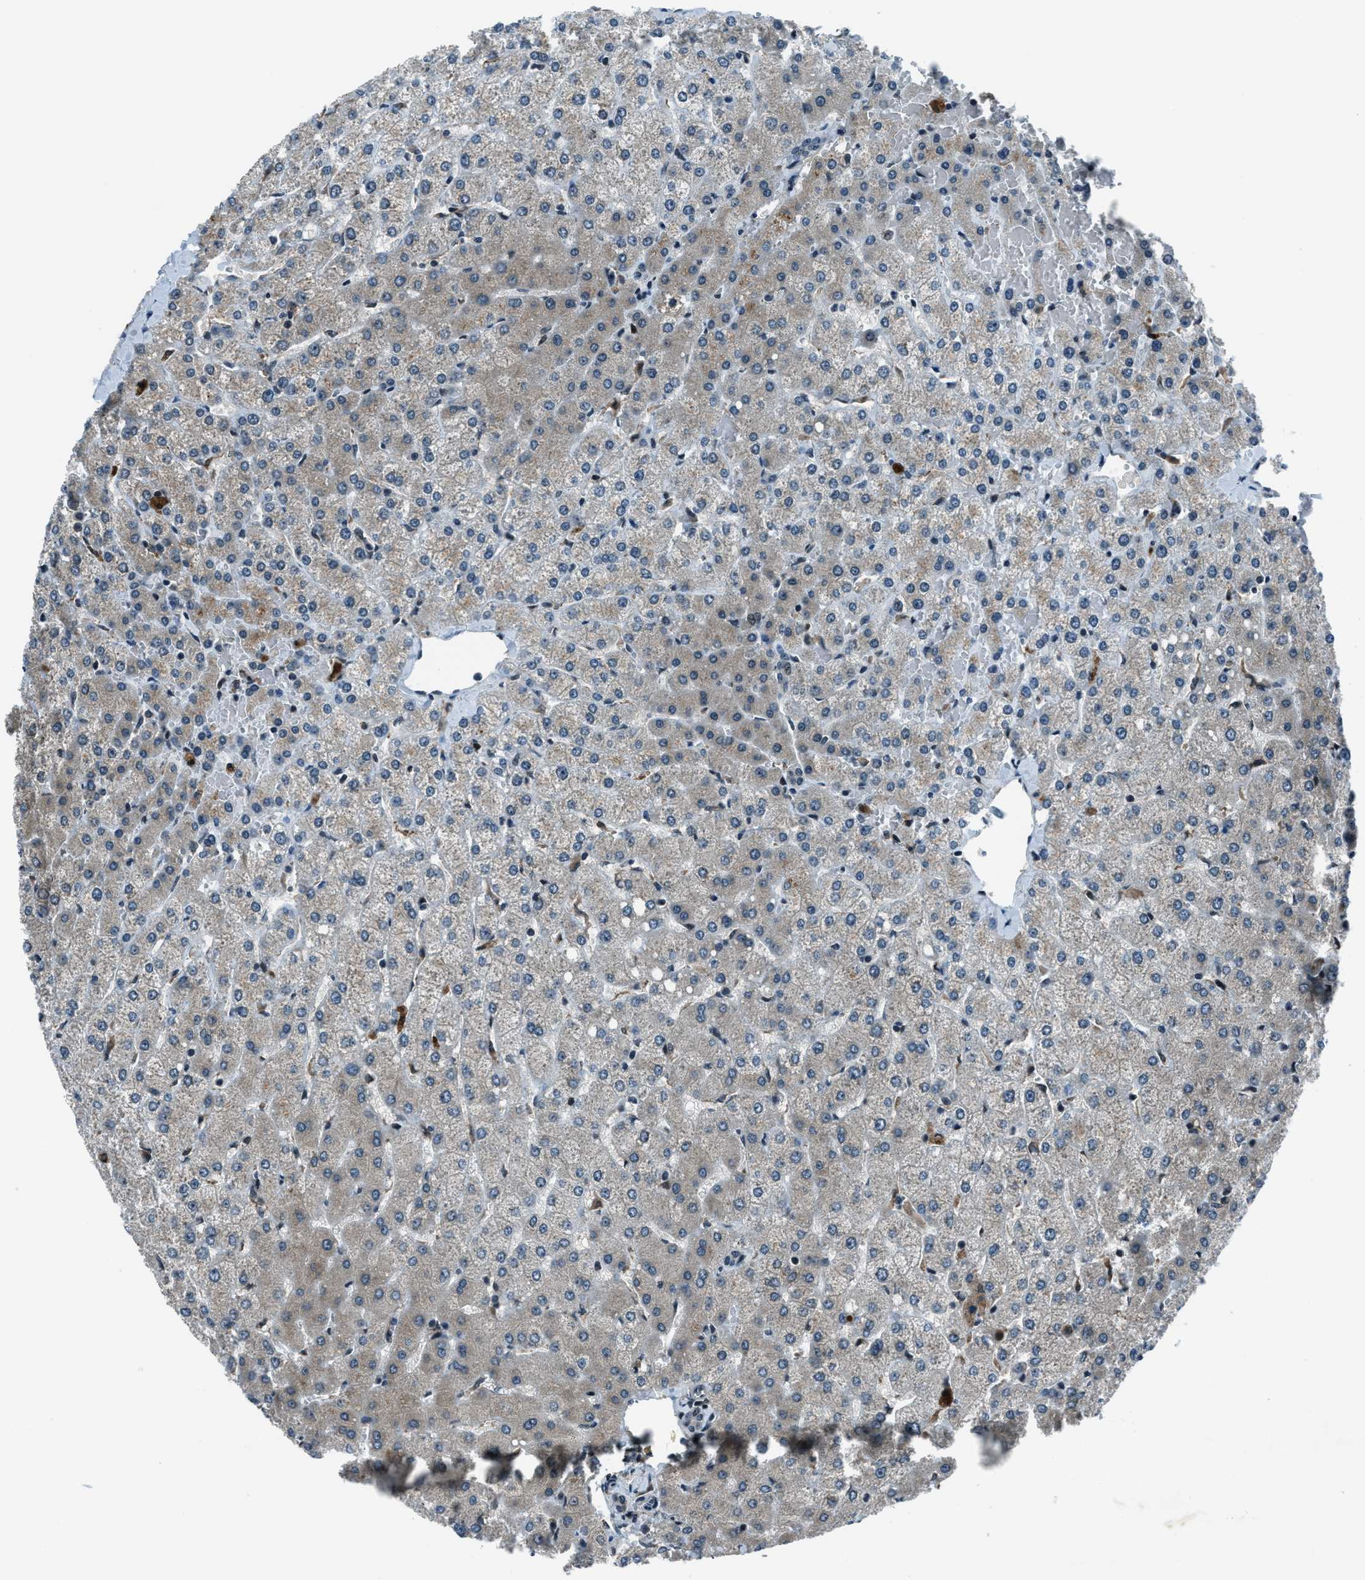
{"staining": {"intensity": "negative", "quantity": "none", "location": "none"}, "tissue": "liver", "cell_type": "Cholangiocytes", "image_type": "normal", "snomed": [{"axis": "morphology", "description": "Normal tissue, NOS"}, {"axis": "topography", "description": "Liver"}], "caption": "IHC micrograph of normal liver: liver stained with DAB (3,3'-diaminobenzidine) shows no significant protein staining in cholangiocytes. (DAB immunohistochemistry (IHC) visualized using brightfield microscopy, high magnification).", "gene": "ACTL9", "patient": {"sex": "female", "age": 54}}